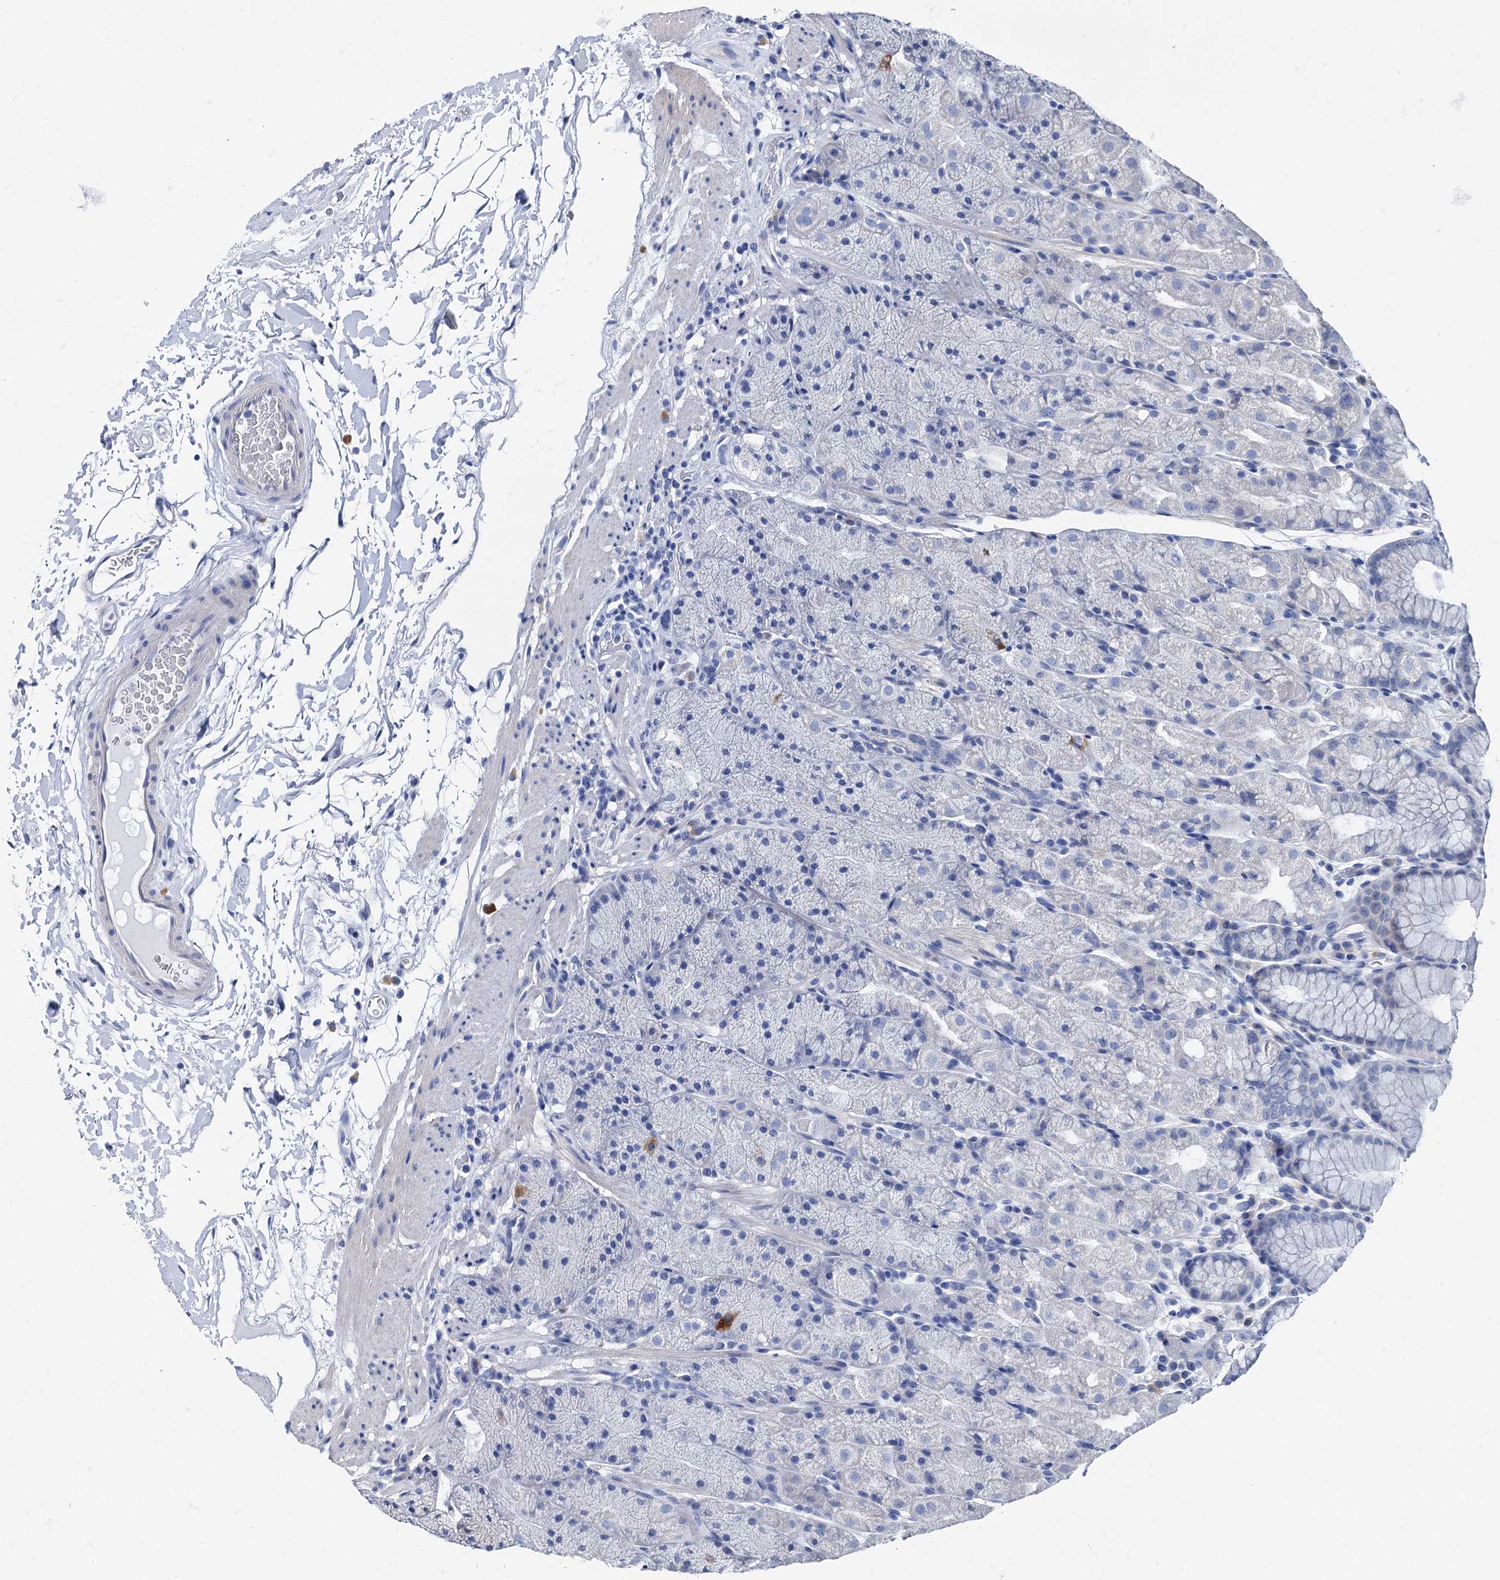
{"staining": {"intensity": "negative", "quantity": "none", "location": "none"}, "tissue": "stomach", "cell_type": "Glandular cells", "image_type": "normal", "snomed": [{"axis": "morphology", "description": "Normal tissue, NOS"}, {"axis": "topography", "description": "Stomach, upper"}, {"axis": "topography", "description": "Stomach, lower"}], "caption": "DAB (3,3'-diaminobenzidine) immunohistochemical staining of normal stomach exhibits no significant positivity in glandular cells. (Stains: DAB IHC with hematoxylin counter stain, Microscopy: brightfield microscopy at high magnification).", "gene": "FOXR2", "patient": {"sex": "male", "age": 67}}